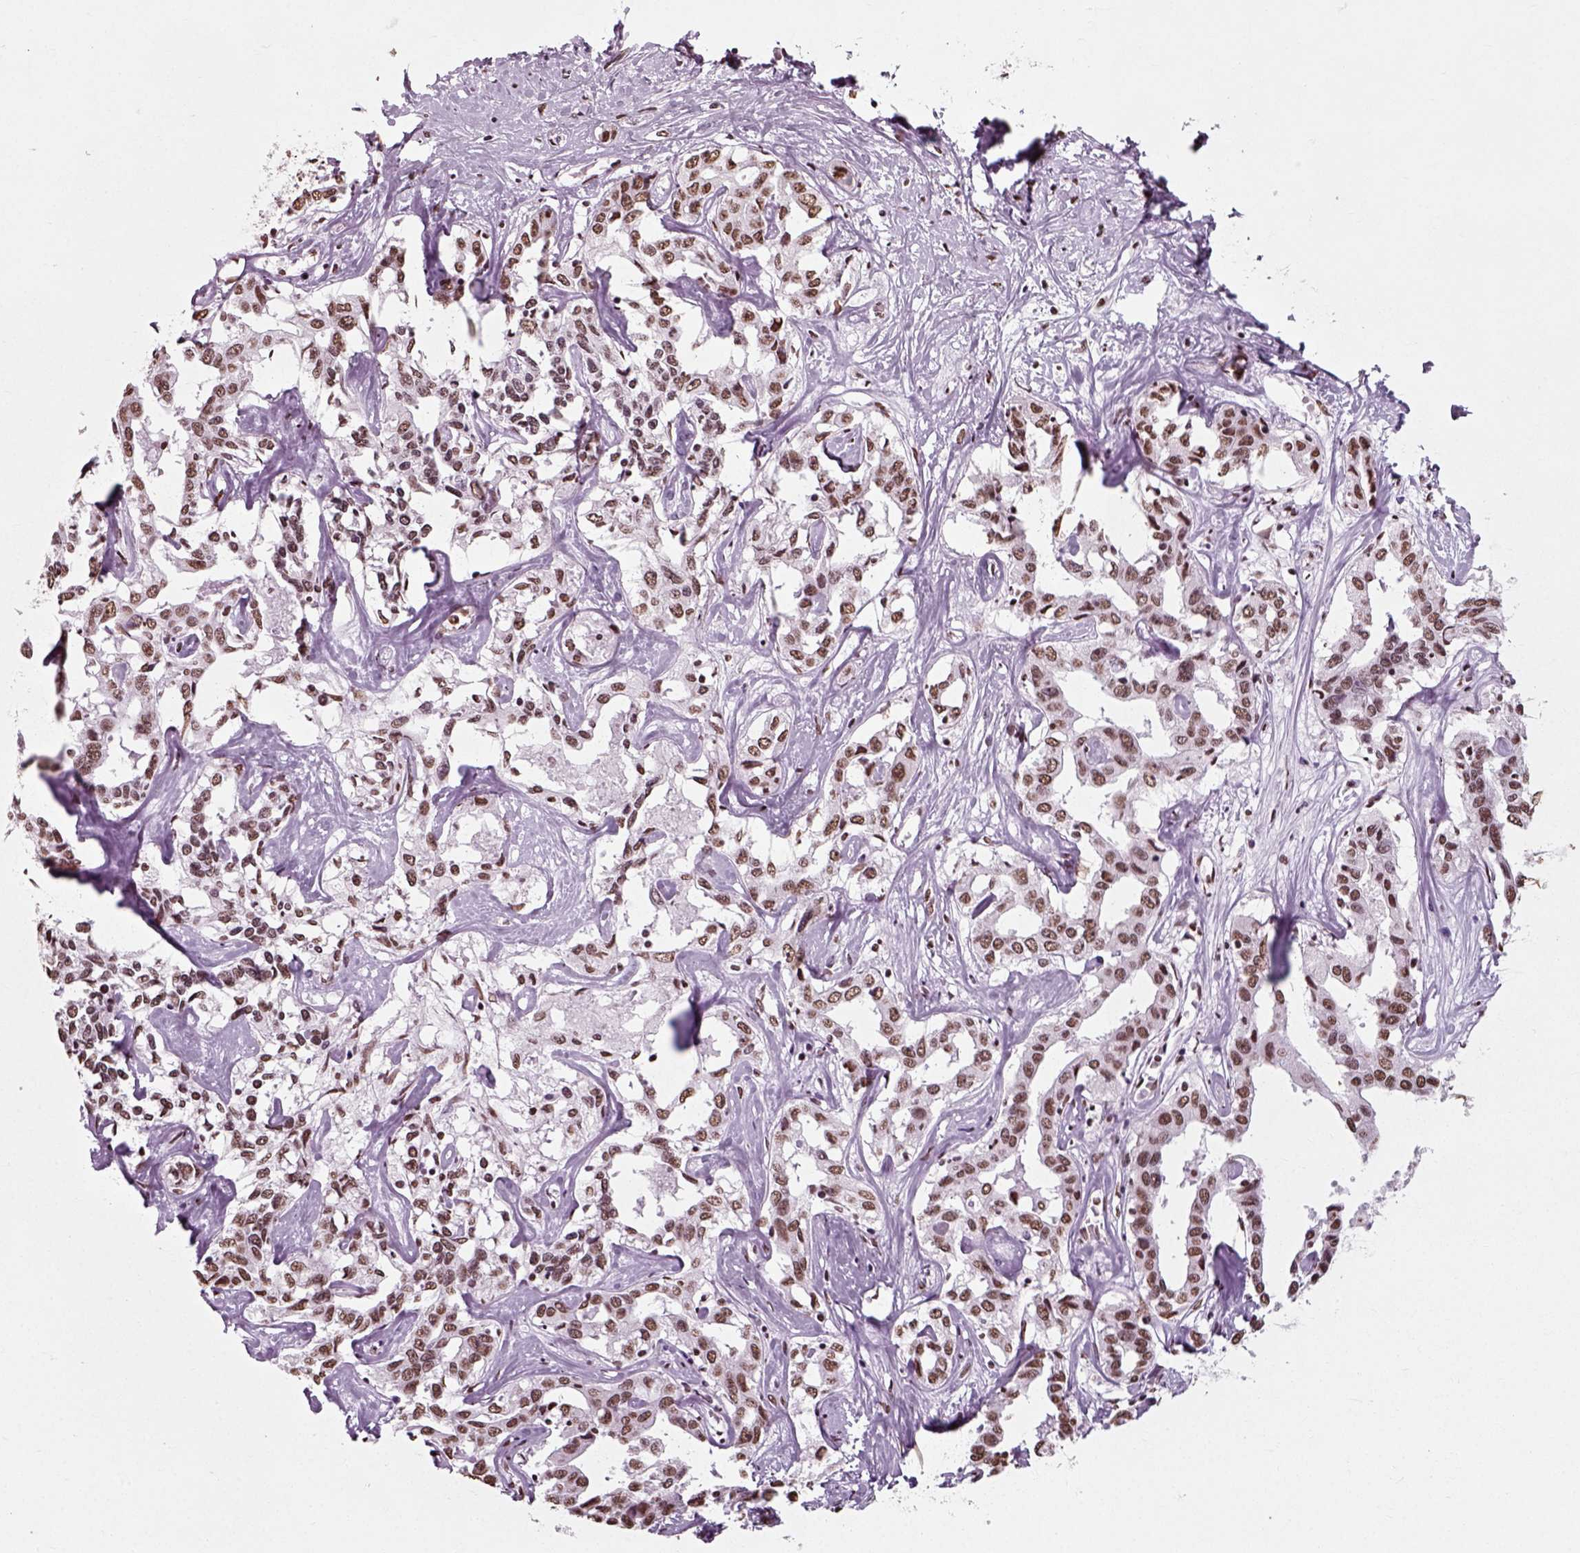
{"staining": {"intensity": "moderate", "quantity": ">75%", "location": "nuclear"}, "tissue": "liver cancer", "cell_type": "Tumor cells", "image_type": "cancer", "snomed": [{"axis": "morphology", "description": "Cholangiocarcinoma"}, {"axis": "topography", "description": "Liver"}], "caption": "The histopathology image shows immunohistochemical staining of liver cancer (cholangiocarcinoma). There is moderate nuclear expression is appreciated in about >75% of tumor cells. The staining was performed using DAB (3,3'-diaminobenzidine), with brown indicating positive protein expression. Nuclei are stained blue with hematoxylin.", "gene": "POLR1H", "patient": {"sex": "male", "age": 59}}